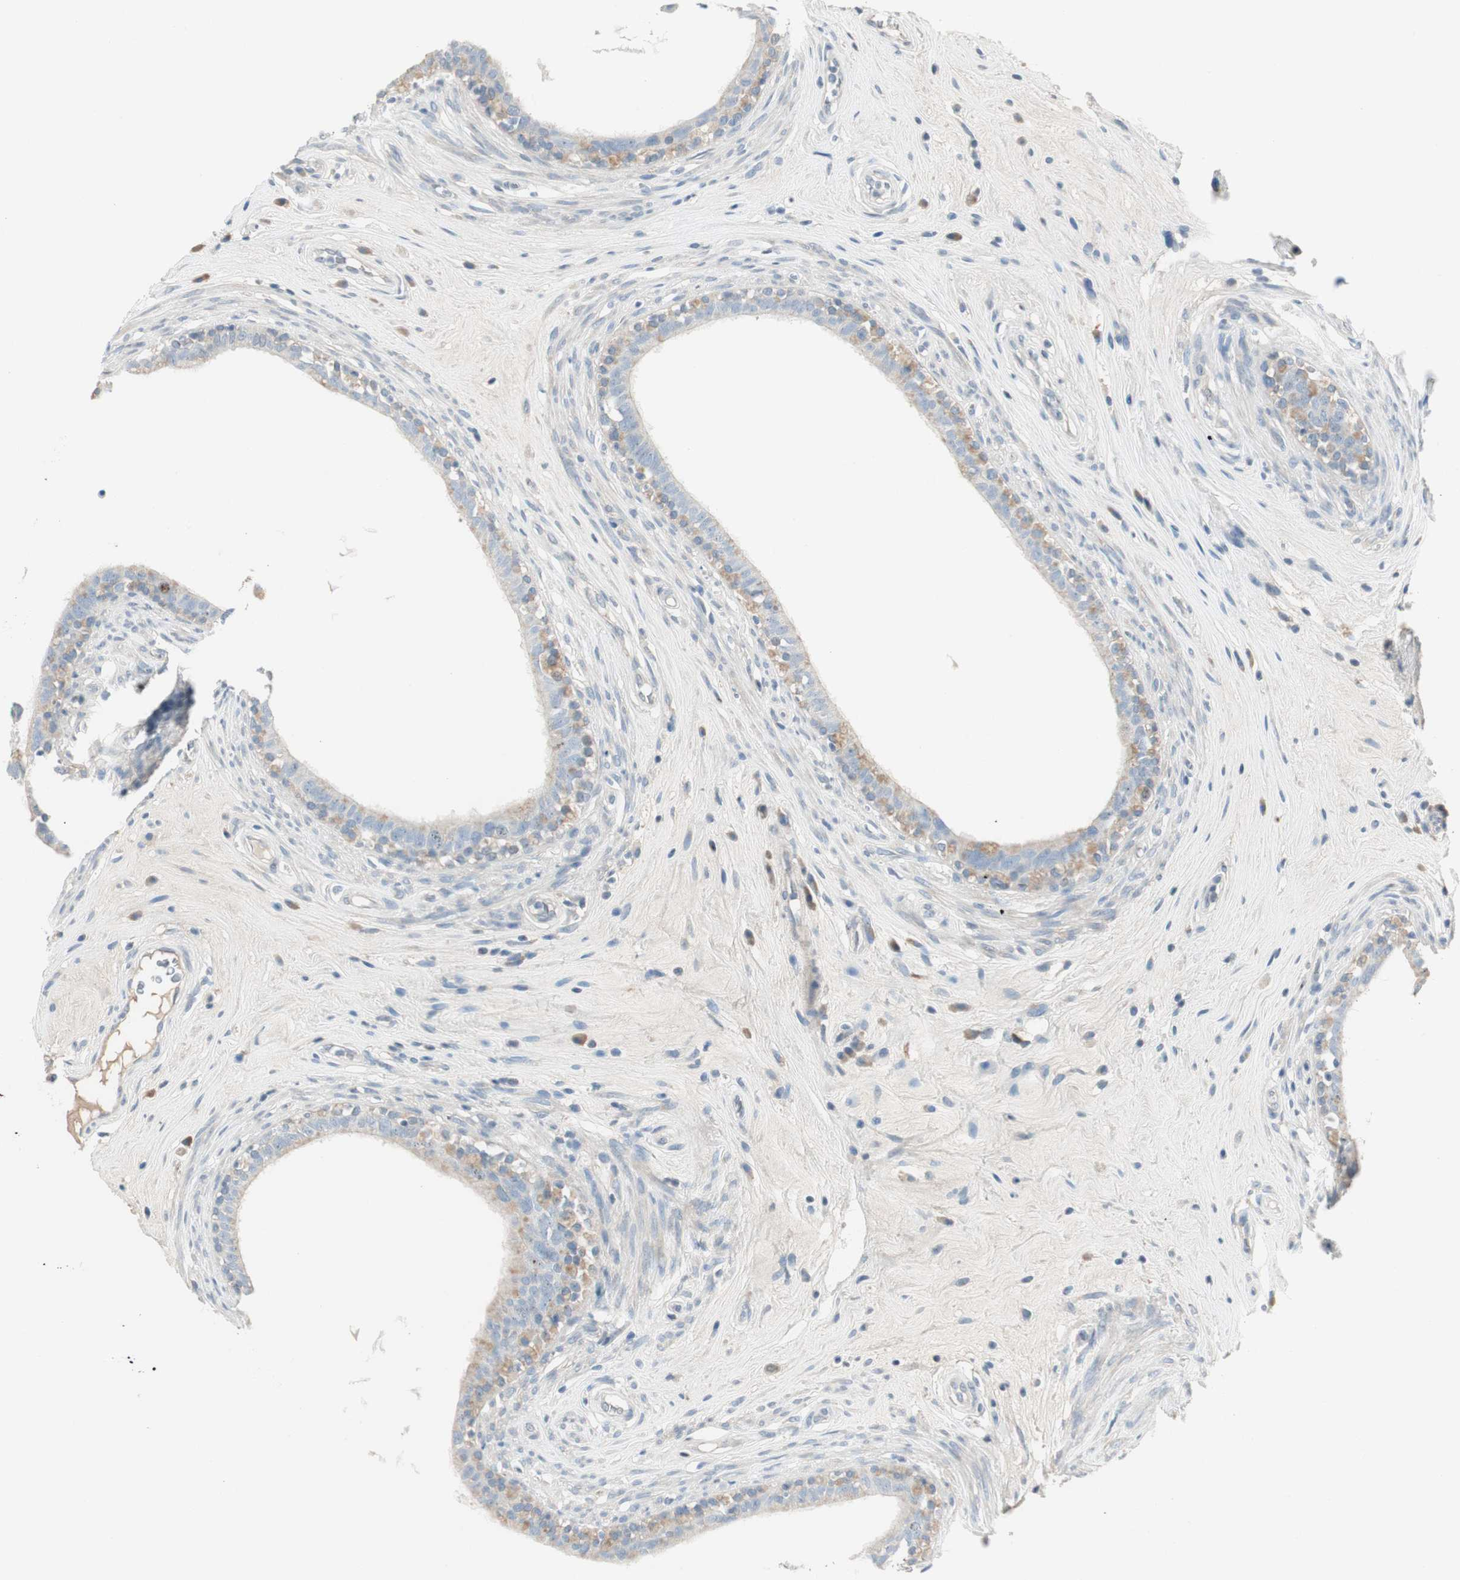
{"staining": {"intensity": "weak", "quantity": "<25%", "location": "cytoplasmic/membranous"}, "tissue": "epididymis", "cell_type": "Glandular cells", "image_type": "normal", "snomed": [{"axis": "morphology", "description": "Normal tissue, NOS"}, {"axis": "morphology", "description": "Inflammation, NOS"}, {"axis": "topography", "description": "Epididymis"}], "caption": "Immunohistochemistry (IHC) photomicrograph of normal epididymis: human epididymis stained with DAB shows no significant protein positivity in glandular cells.", "gene": "EVA1A", "patient": {"sex": "male", "age": 84}}